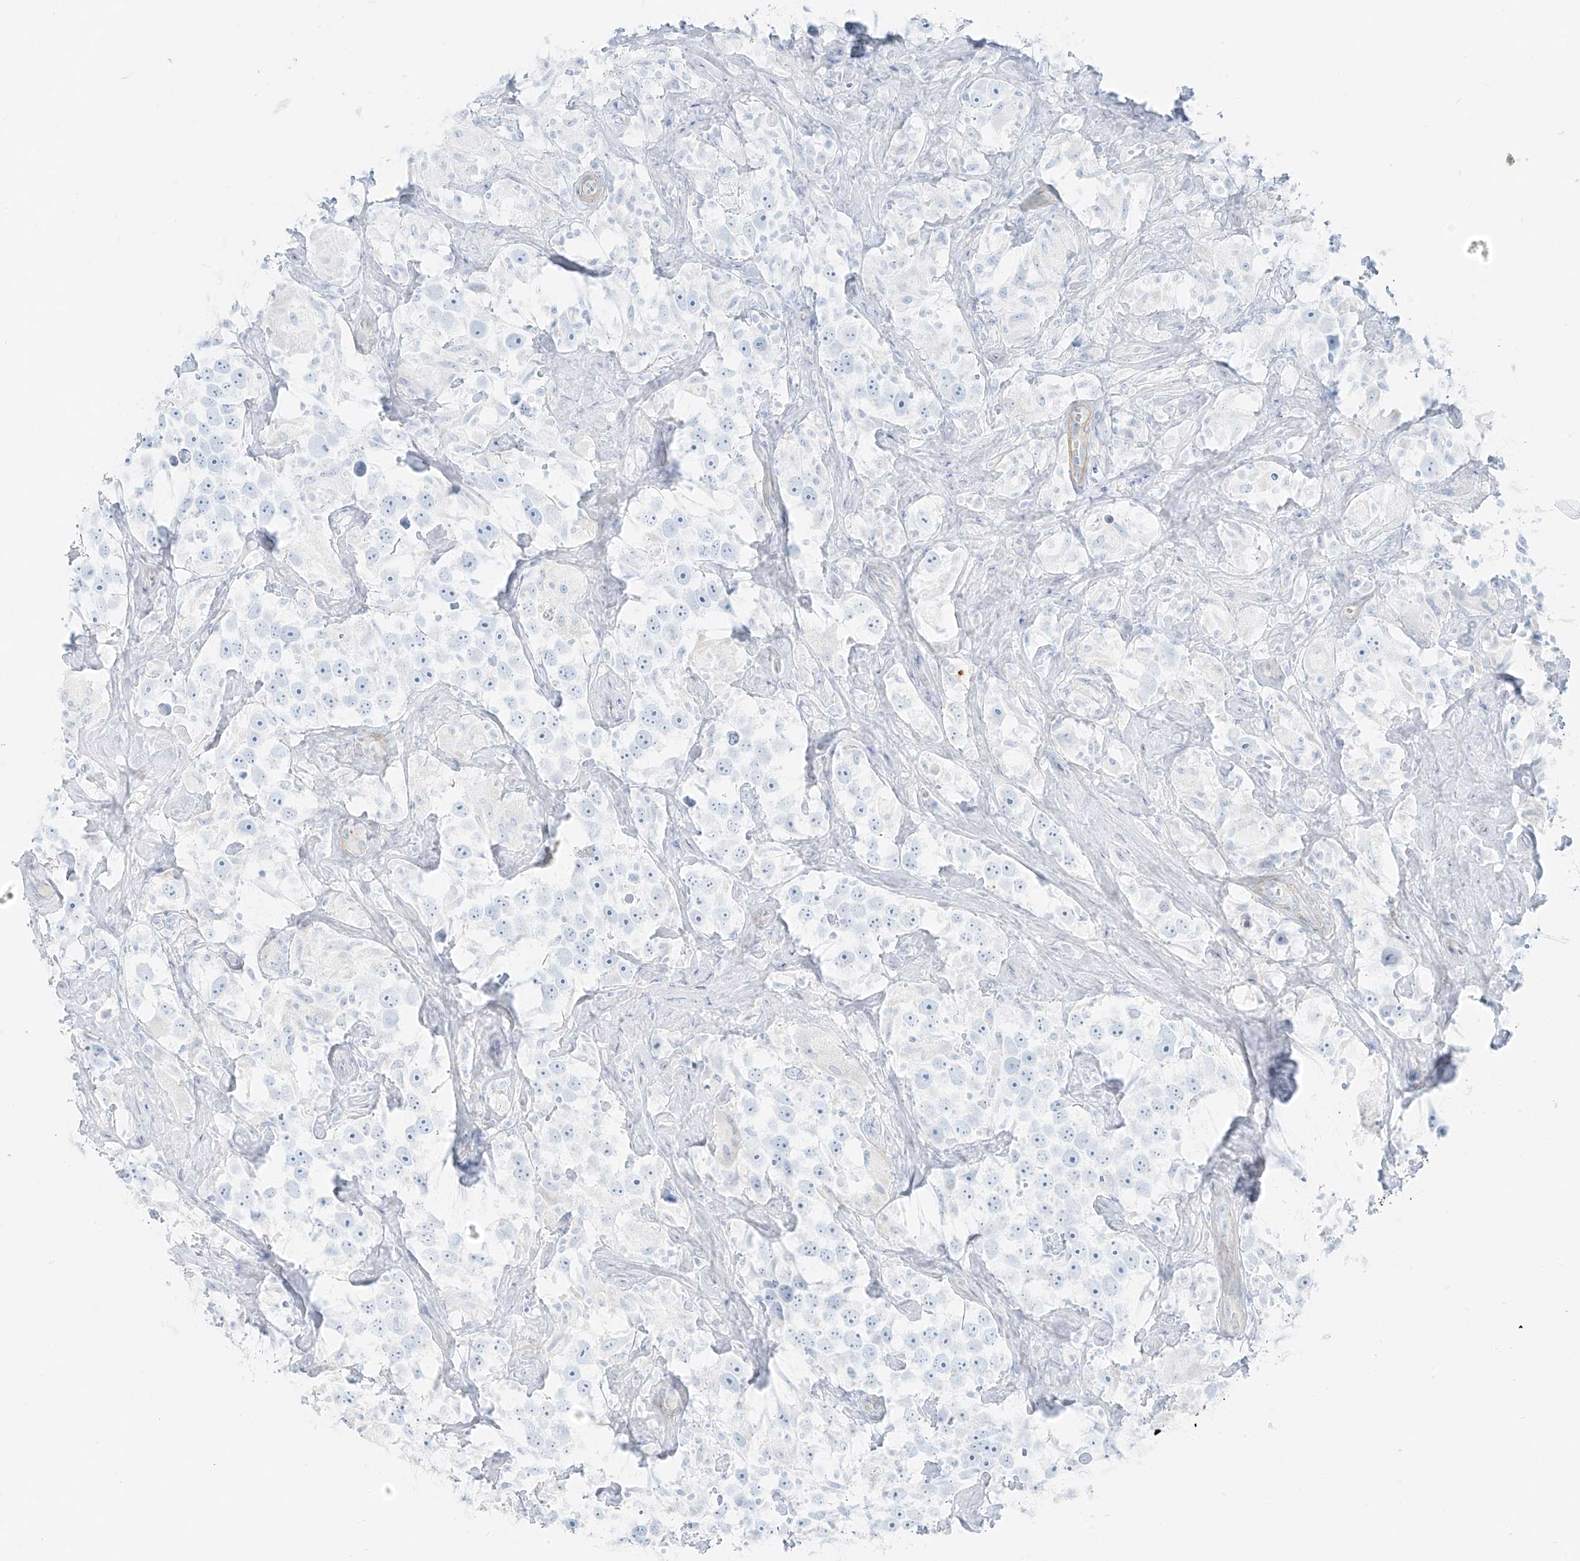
{"staining": {"intensity": "negative", "quantity": "none", "location": "none"}, "tissue": "testis cancer", "cell_type": "Tumor cells", "image_type": "cancer", "snomed": [{"axis": "morphology", "description": "Seminoma, NOS"}, {"axis": "topography", "description": "Testis"}], "caption": "The histopathology image exhibits no significant positivity in tumor cells of testis cancer (seminoma).", "gene": "SMCP", "patient": {"sex": "male", "age": 49}}